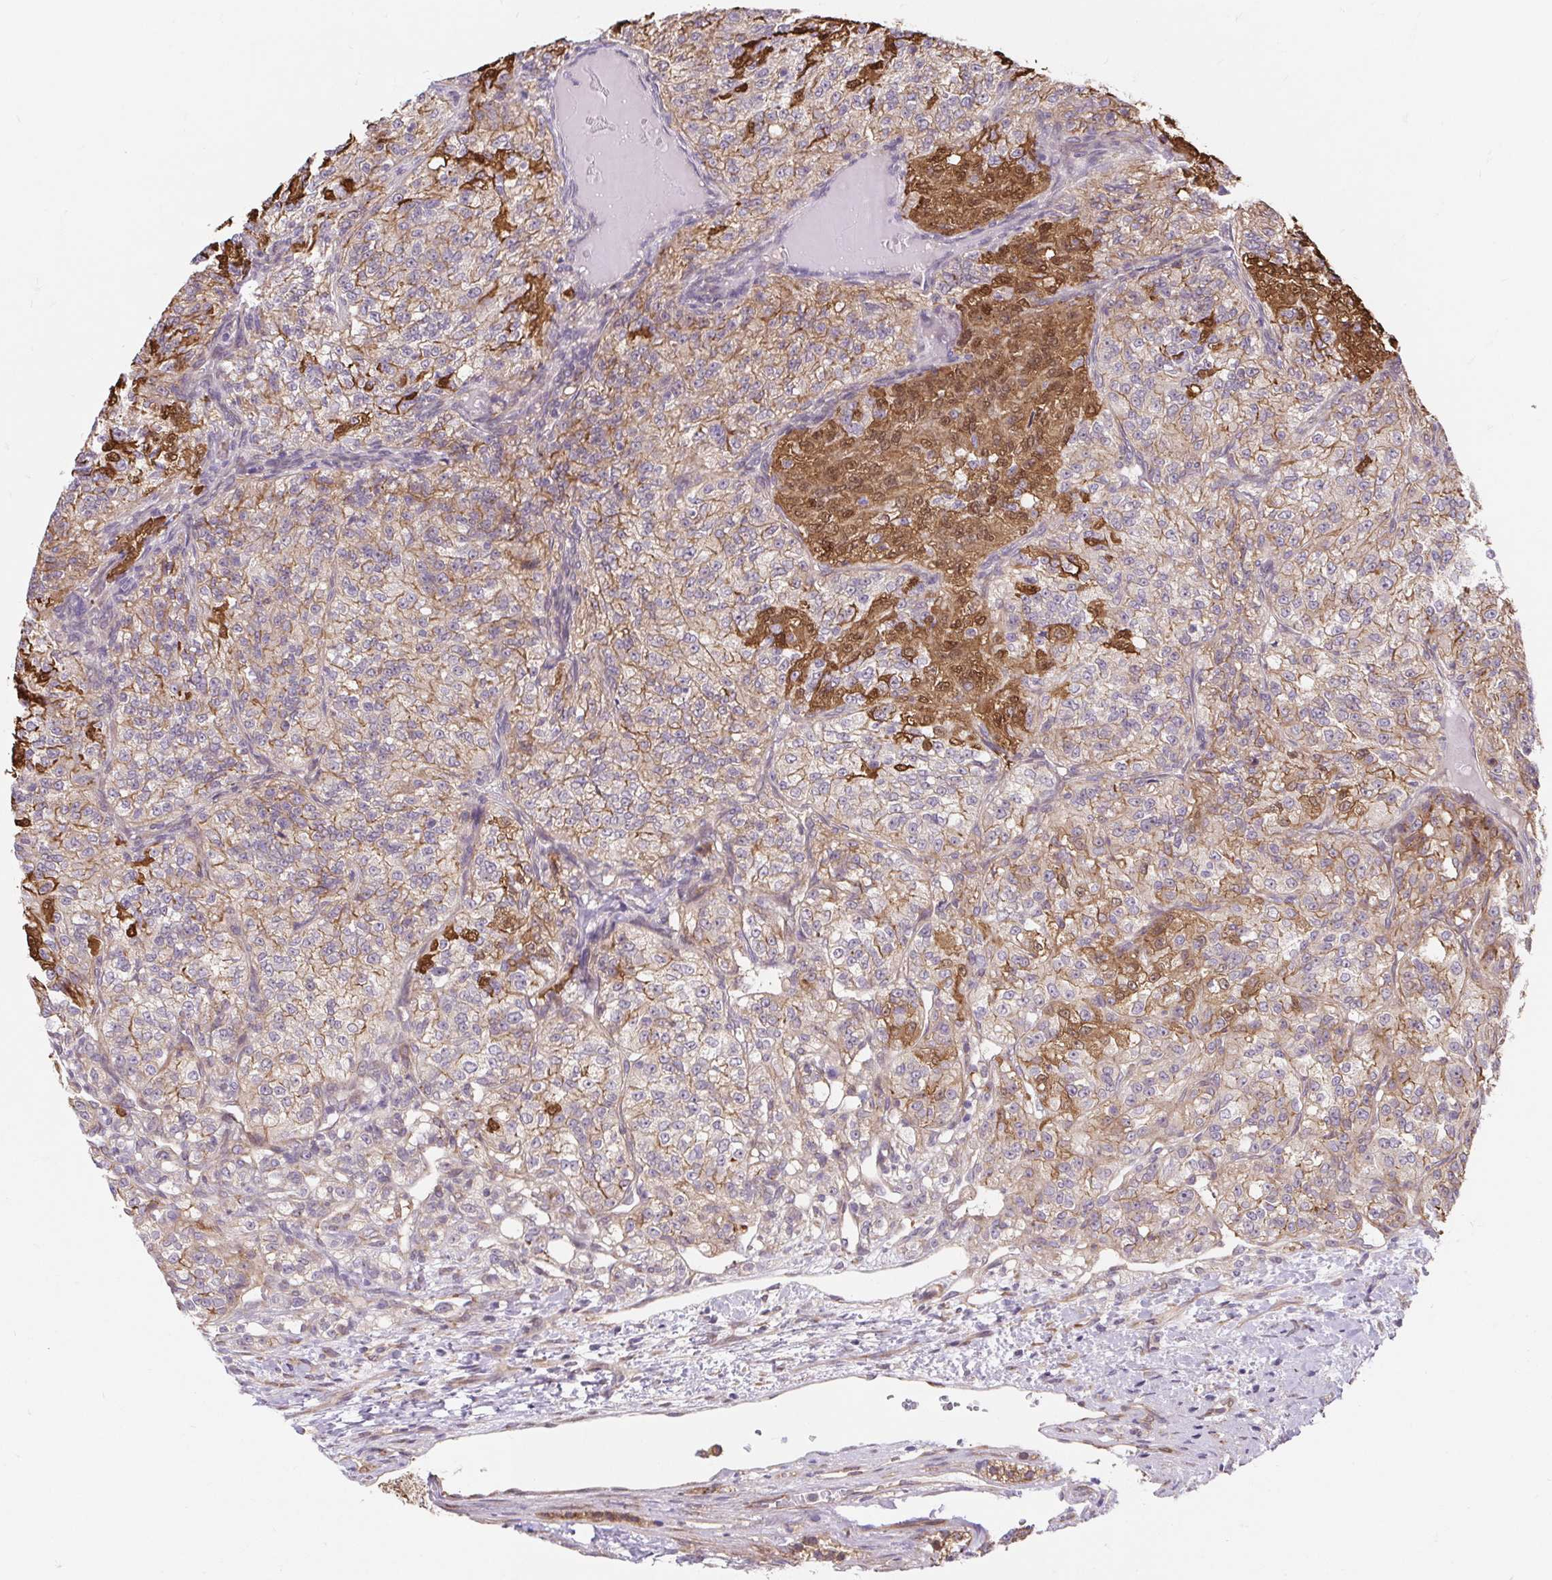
{"staining": {"intensity": "weak", "quantity": "25%-75%", "location": "cytoplasmic/membranous"}, "tissue": "renal cancer", "cell_type": "Tumor cells", "image_type": "cancer", "snomed": [{"axis": "morphology", "description": "Adenocarcinoma, NOS"}, {"axis": "topography", "description": "Kidney"}], "caption": "Immunohistochemical staining of renal adenocarcinoma shows low levels of weak cytoplasmic/membranous staining in approximately 25%-75% of tumor cells.", "gene": "LYPD5", "patient": {"sex": "female", "age": 63}}